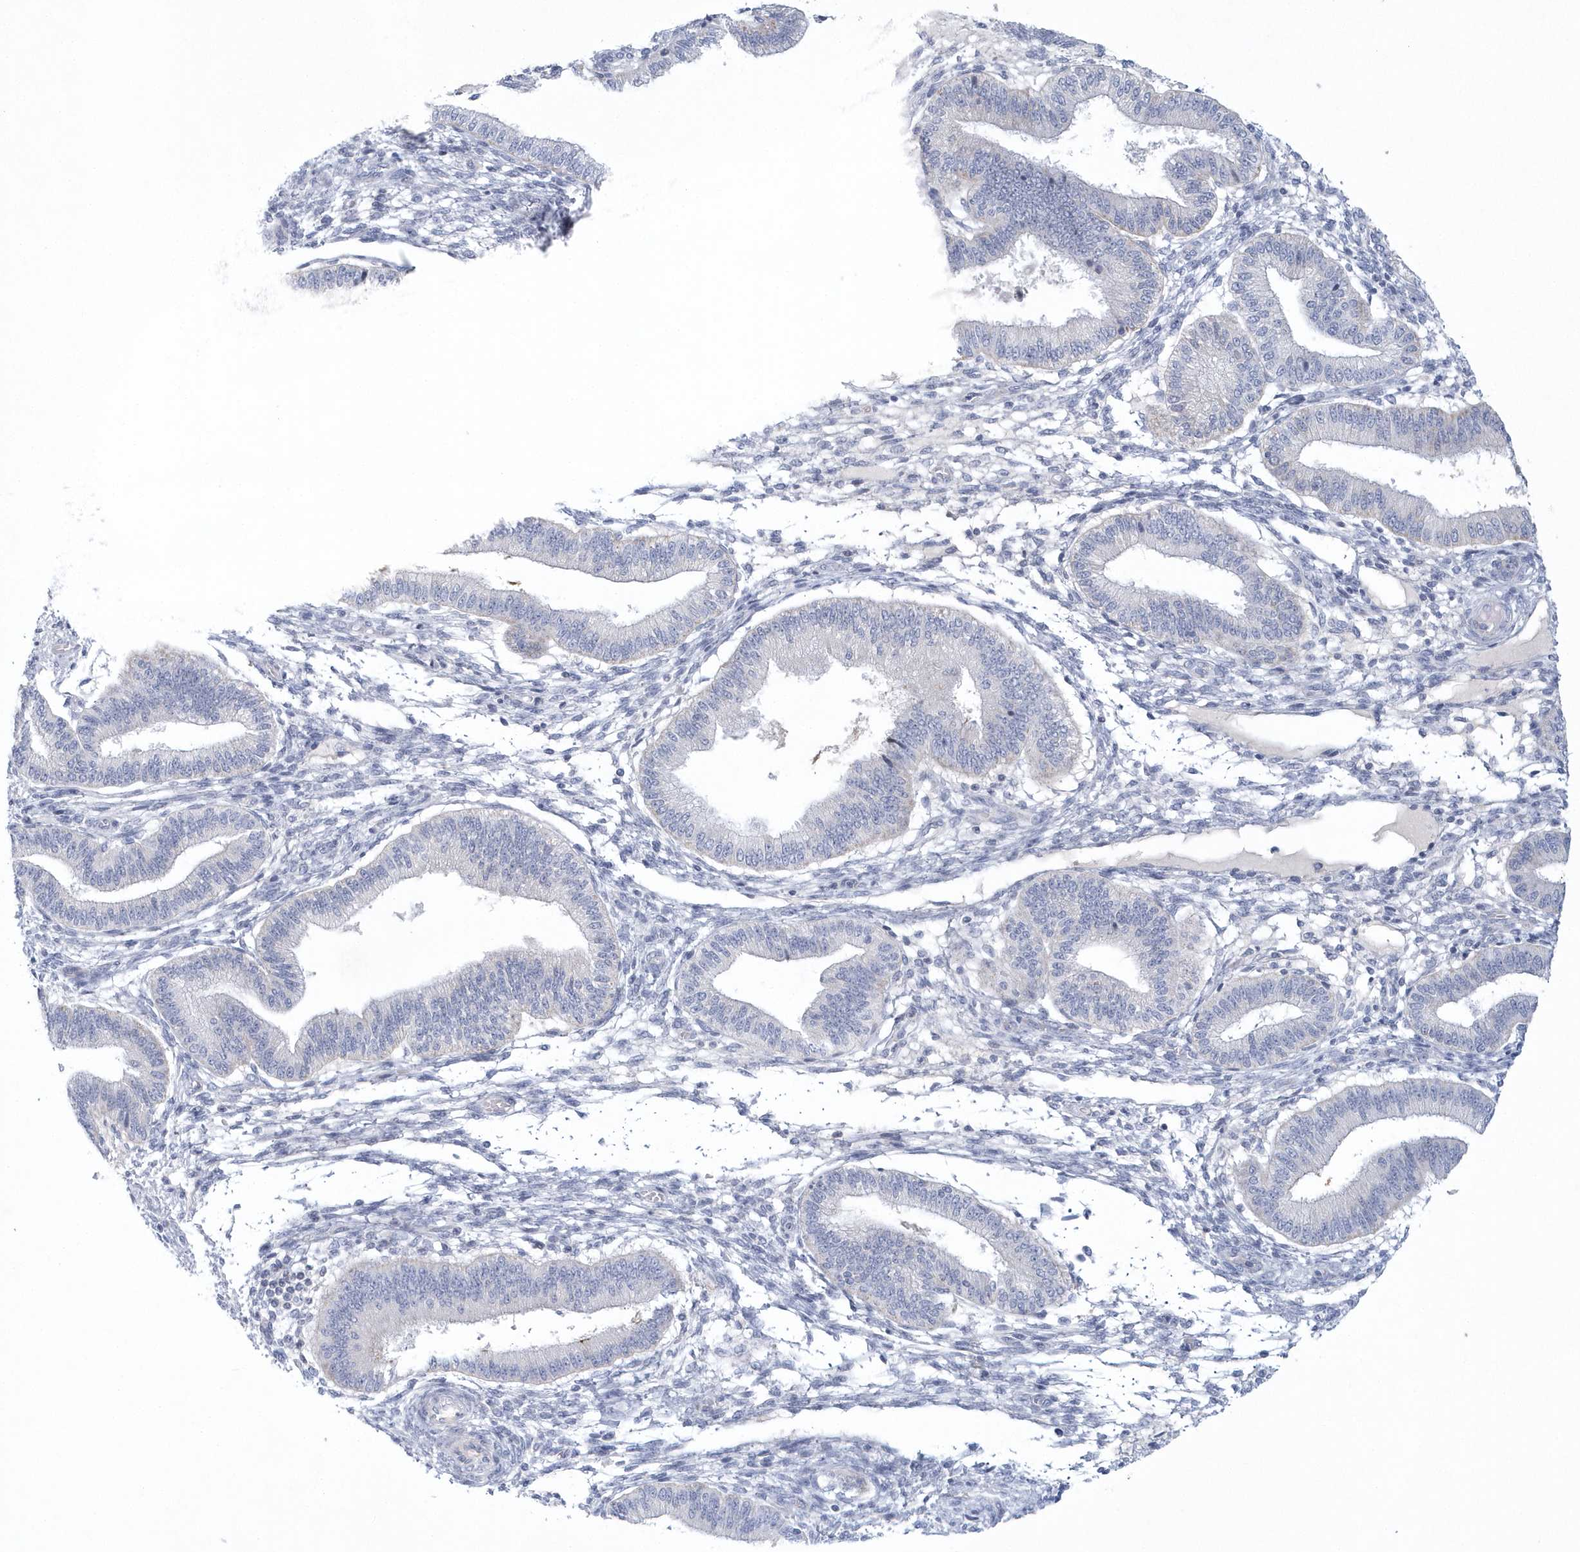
{"staining": {"intensity": "negative", "quantity": "none", "location": "none"}, "tissue": "endometrium", "cell_type": "Cells in endometrial stroma", "image_type": "normal", "snomed": [{"axis": "morphology", "description": "Normal tissue, NOS"}, {"axis": "topography", "description": "Endometrium"}], "caption": "The immunohistochemistry (IHC) histopathology image has no significant staining in cells in endometrial stroma of endometrium.", "gene": "NIPAL1", "patient": {"sex": "female", "age": 39}}